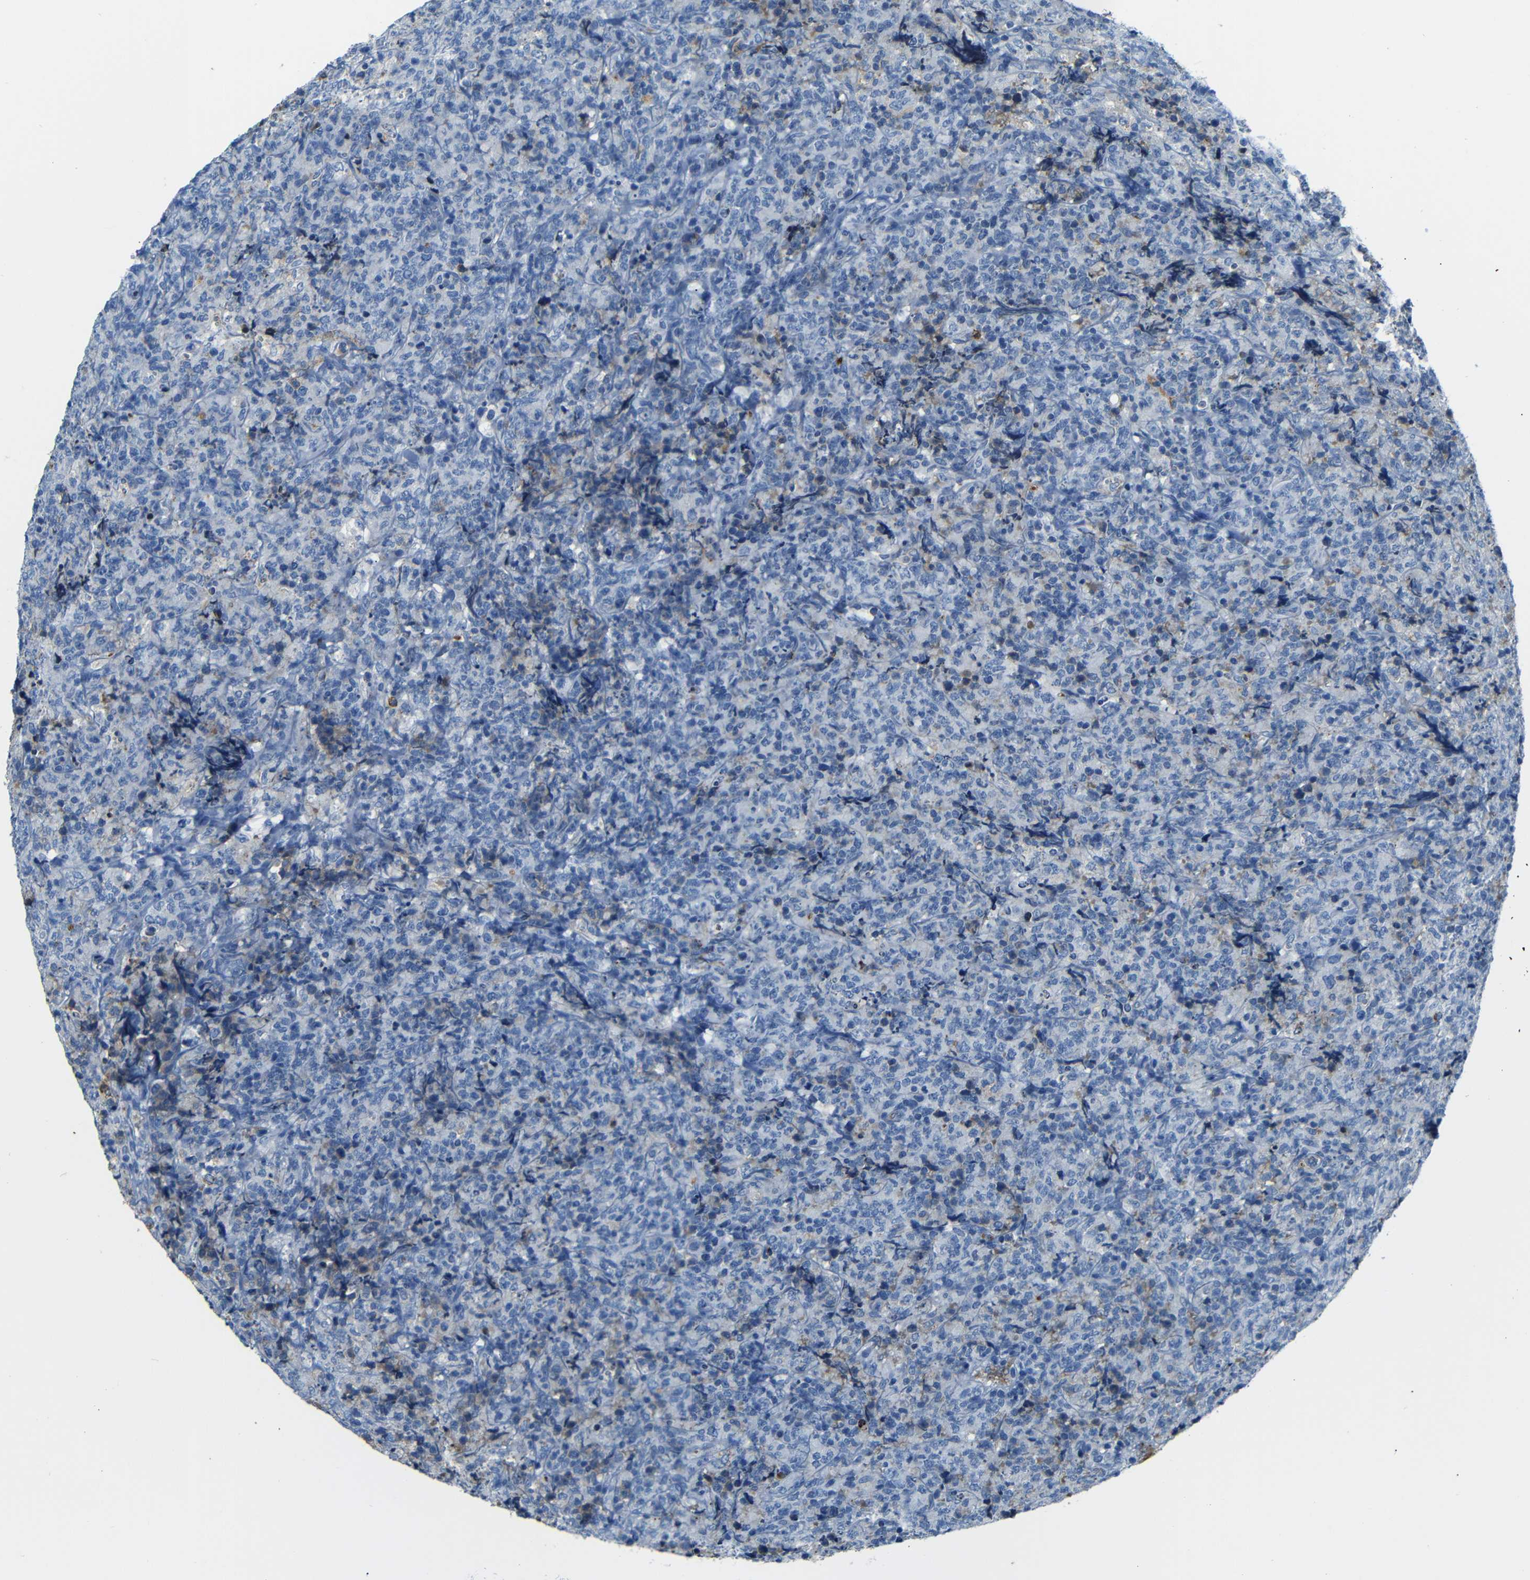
{"staining": {"intensity": "negative", "quantity": "none", "location": "none"}, "tissue": "lymphoma", "cell_type": "Tumor cells", "image_type": "cancer", "snomed": [{"axis": "morphology", "description": "Malignant lymphoma, non-Hodgkin's type, High grade"}, {"axis": "topography", "description": "Tonsil"}], "caption": "Tumor cells are negative for protein expression in human lymphoma. (DAB (3,3'-diaminobenzidine) IHC, high magnification).", "gene": "SERPINA1", "patient": {"sex": "female", "age": 36}}